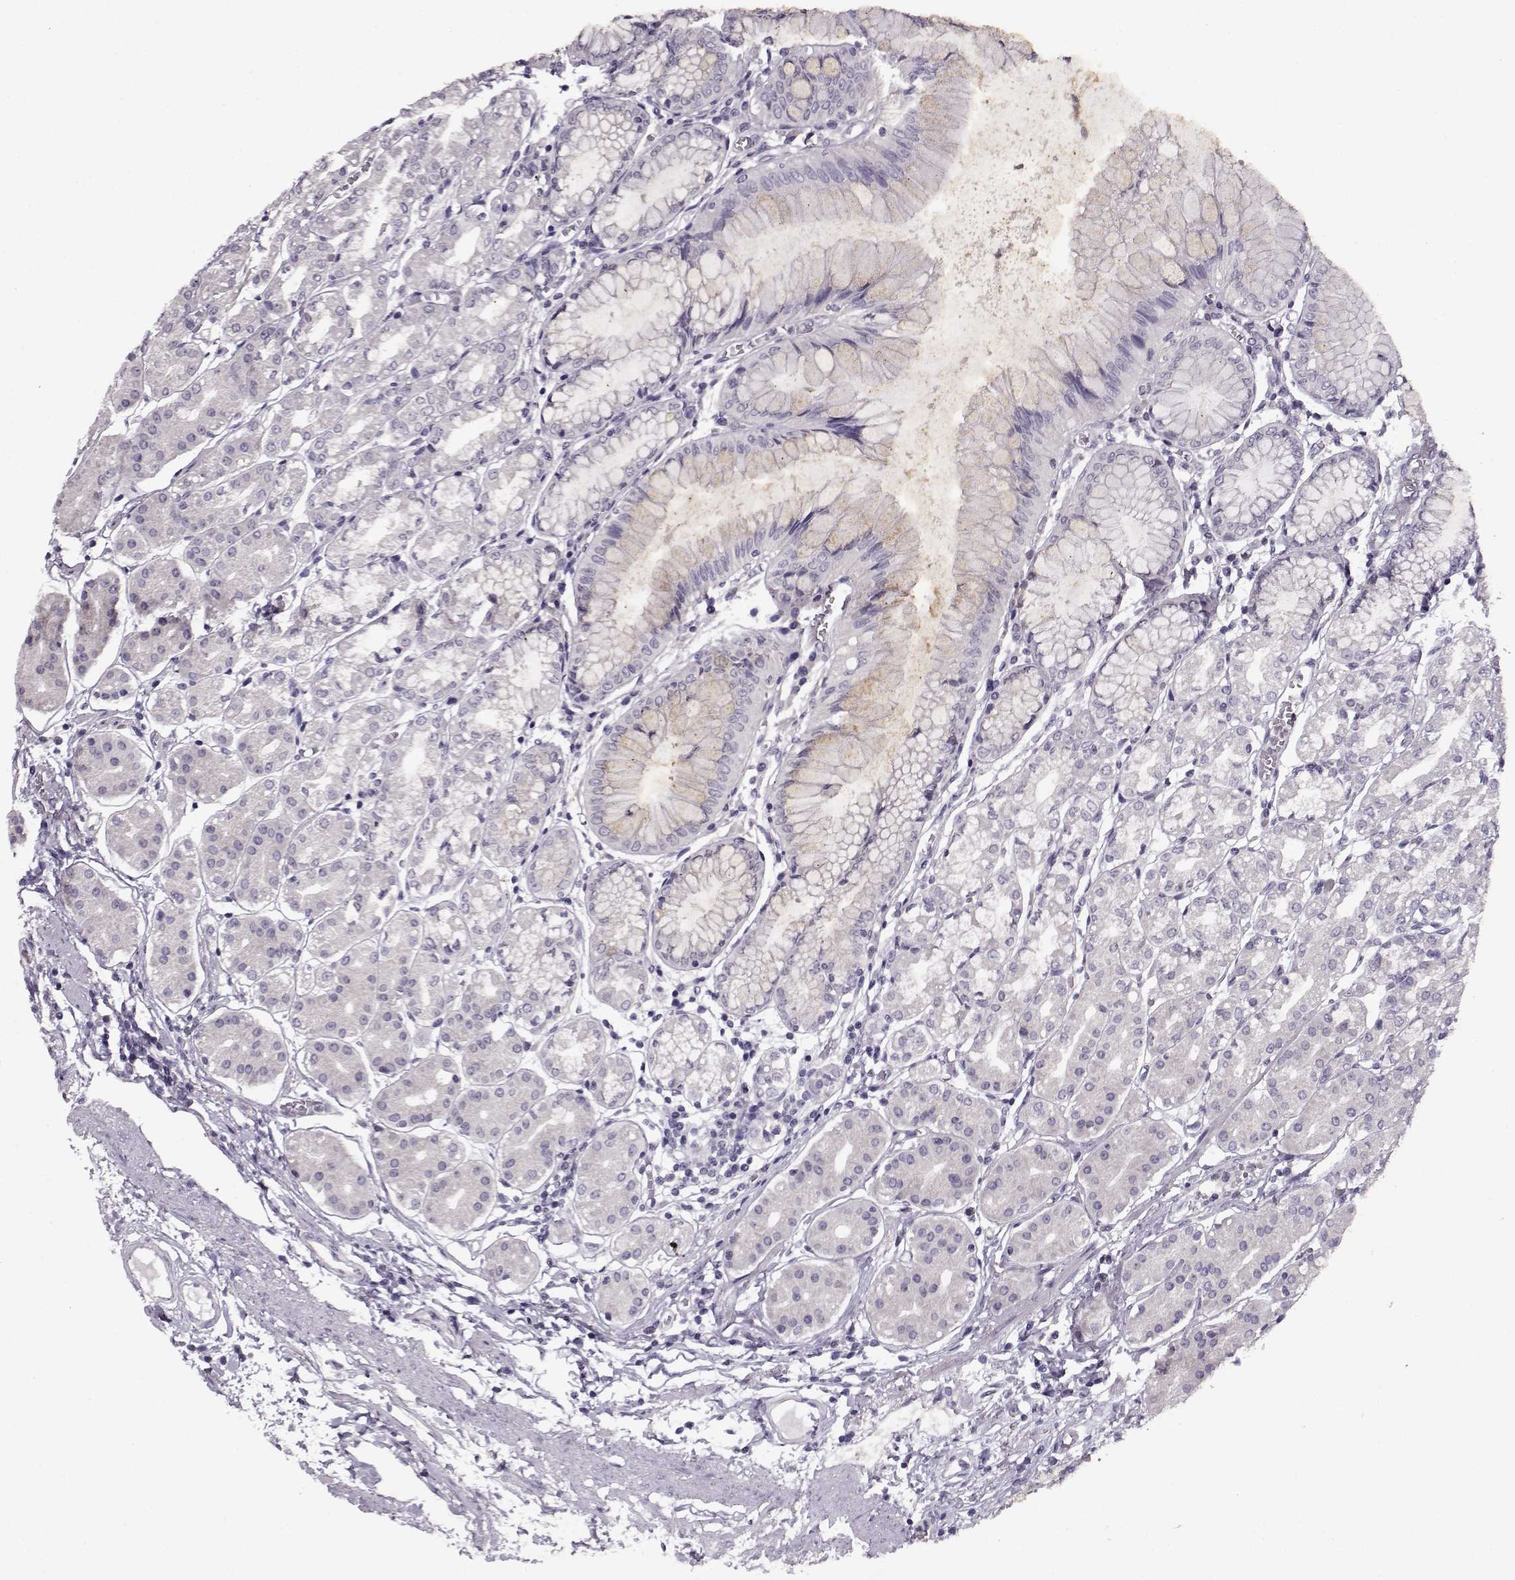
{"staining": {"intensity": "weak", "quantity": "<25%", "location": "cytoplasmic/membranous"}, "tissue": "stomach", "cell_type": "Glandular cells", "image_type": "normal", "snomed": [{"axis": "morphology", "description": "Normal tissue, NOS"}, {"axis": "topography", "description": "Skeletal muscle"}, {"axis": "topography", "description": "Stomach"}], "caption": "The photomicrograph demonstrates no staining of glandular cells in benign stomach.", "gene": "RP1L1", "patient": {"sex": "female", "age": 57}}